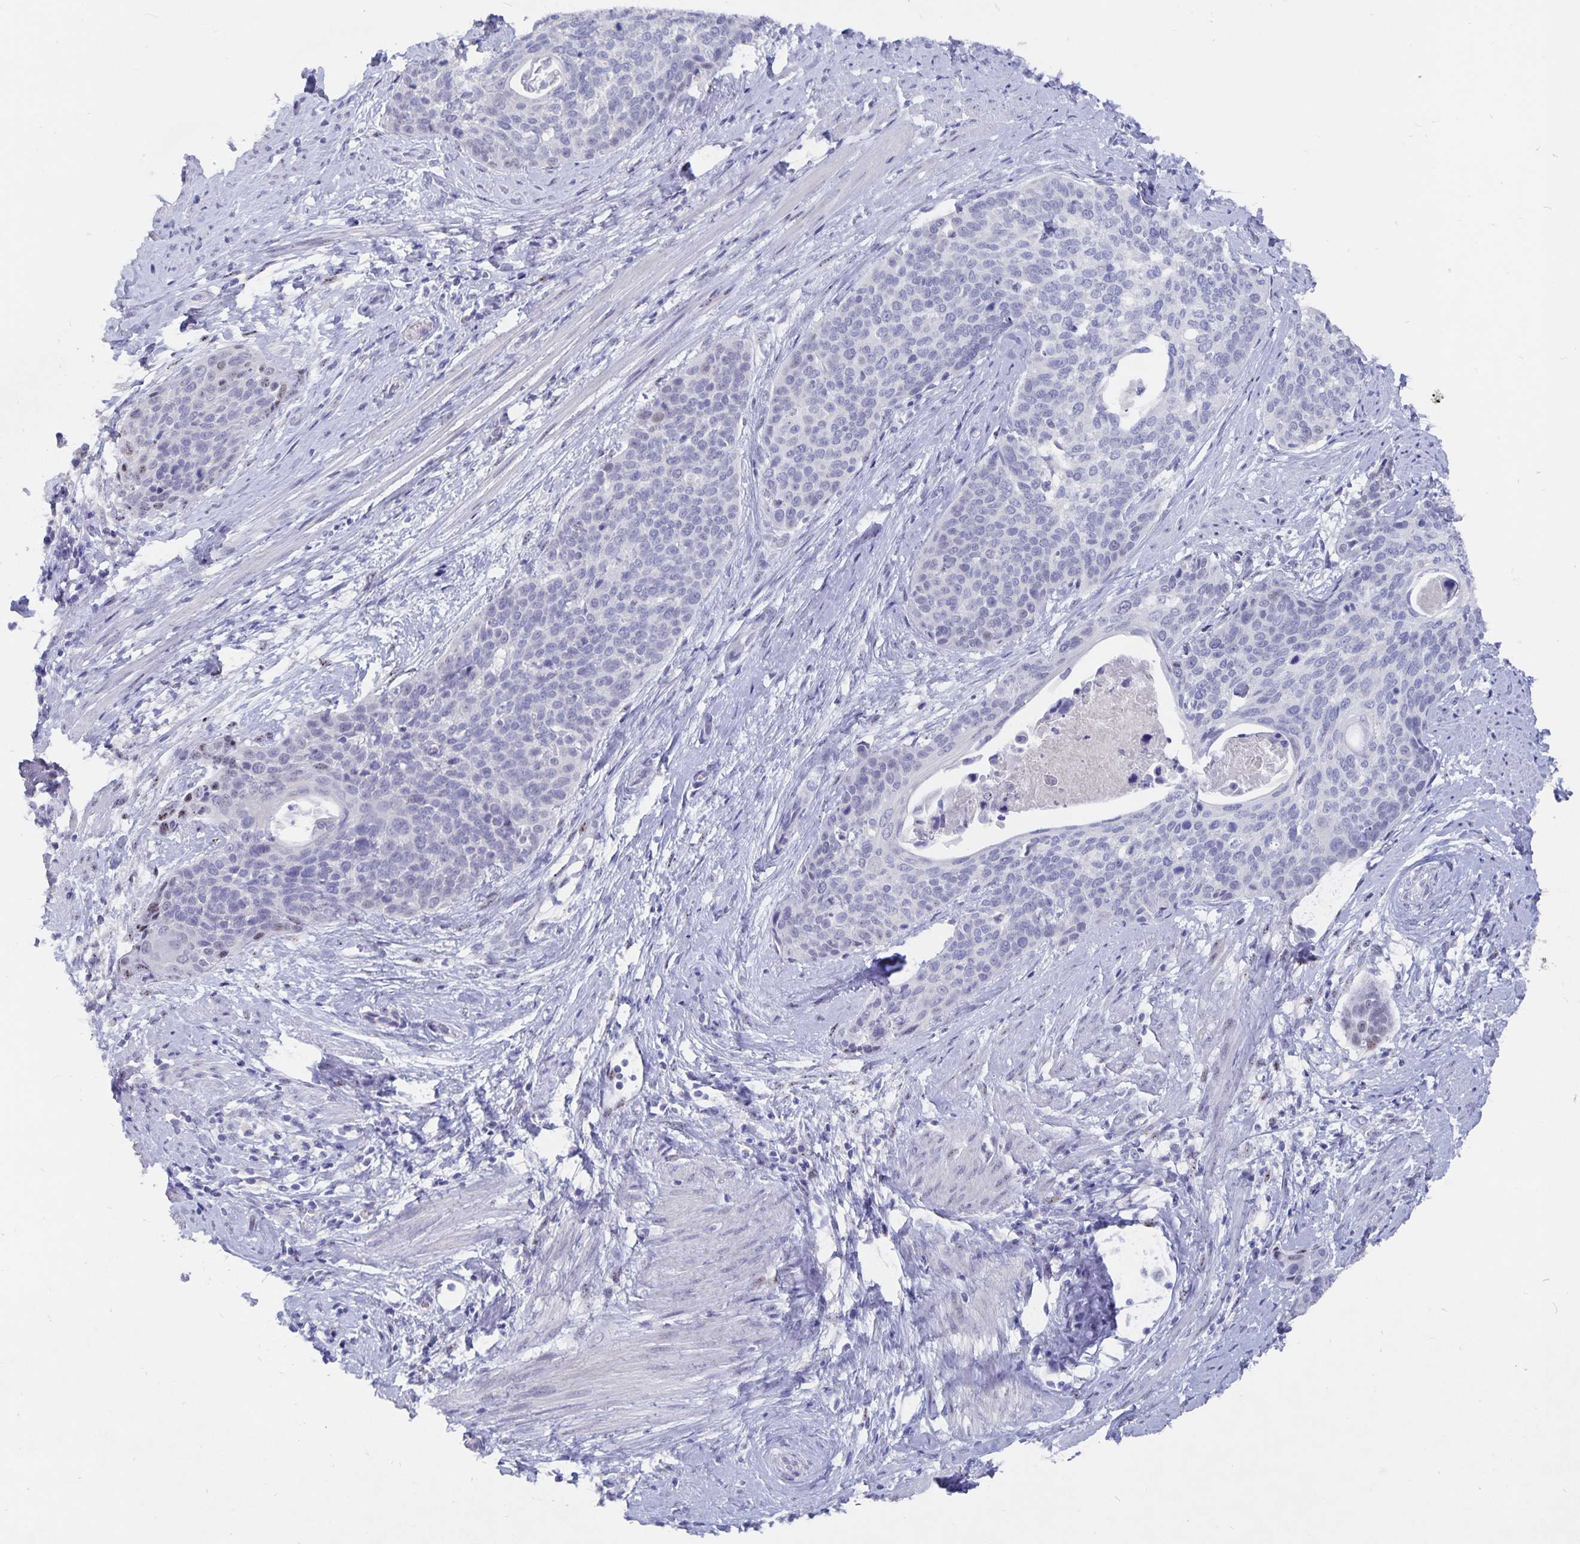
{"staining": {"intensity": "negative", "quantity": "none", "location": "none"}, "tissue": "cervical cancer", "cell_type": "Tumor cells", "image_type": "cancer", "snomed": [{"axis": "morphology", "description": "Squamous cell carcinoma, NOS"}, {"axis": "topography", "description": "Cervix"}], "caption": "Cervical squamous cell carcinoma was stained to show a protein in brown. There is no significant staining in tumor cells.", "gene": "SMOC1", "patient": {"sex": "female", "age": 69}}